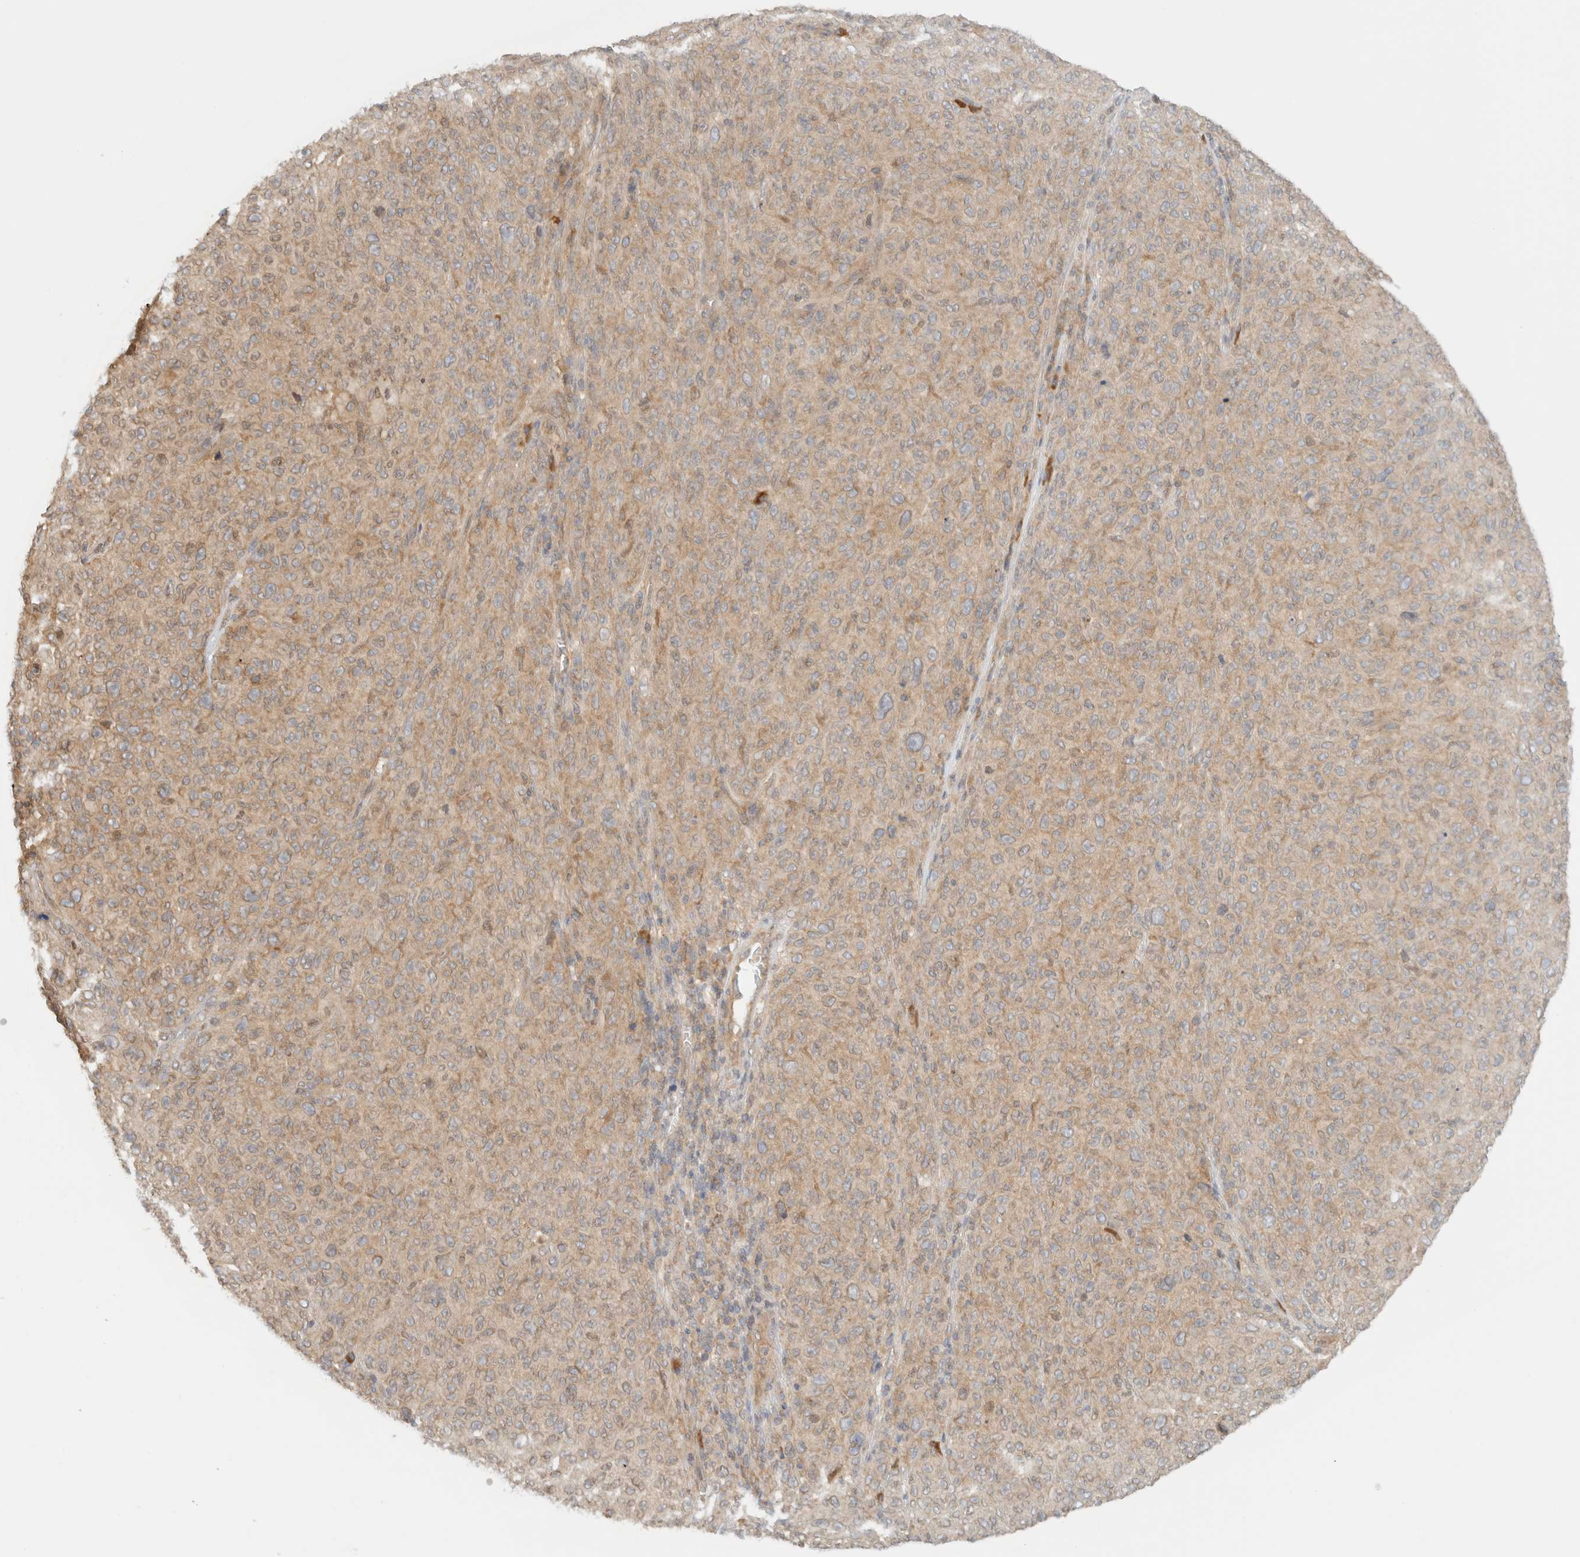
{"staining": {"intensity": "weak", "quantity": "25%-75%", "location": "cytoplasmic/membranous"}, "tissue": "melanoma", "cell_type": "Tumor cells", "image_type": "cancer", "snomed": [{"axis": "morphology", "description": "Malignant melanoma, NOS"}, {"axis": "topography", "description": "Skin"}], "caption": "Protein expression analysis of melanoma shows weak cytoplasmic/membranous positivity in approximately 25%-75% of tumor cells.", "gene": "ARFGEF2", "patient": {"sex": "female", "age": 82}}